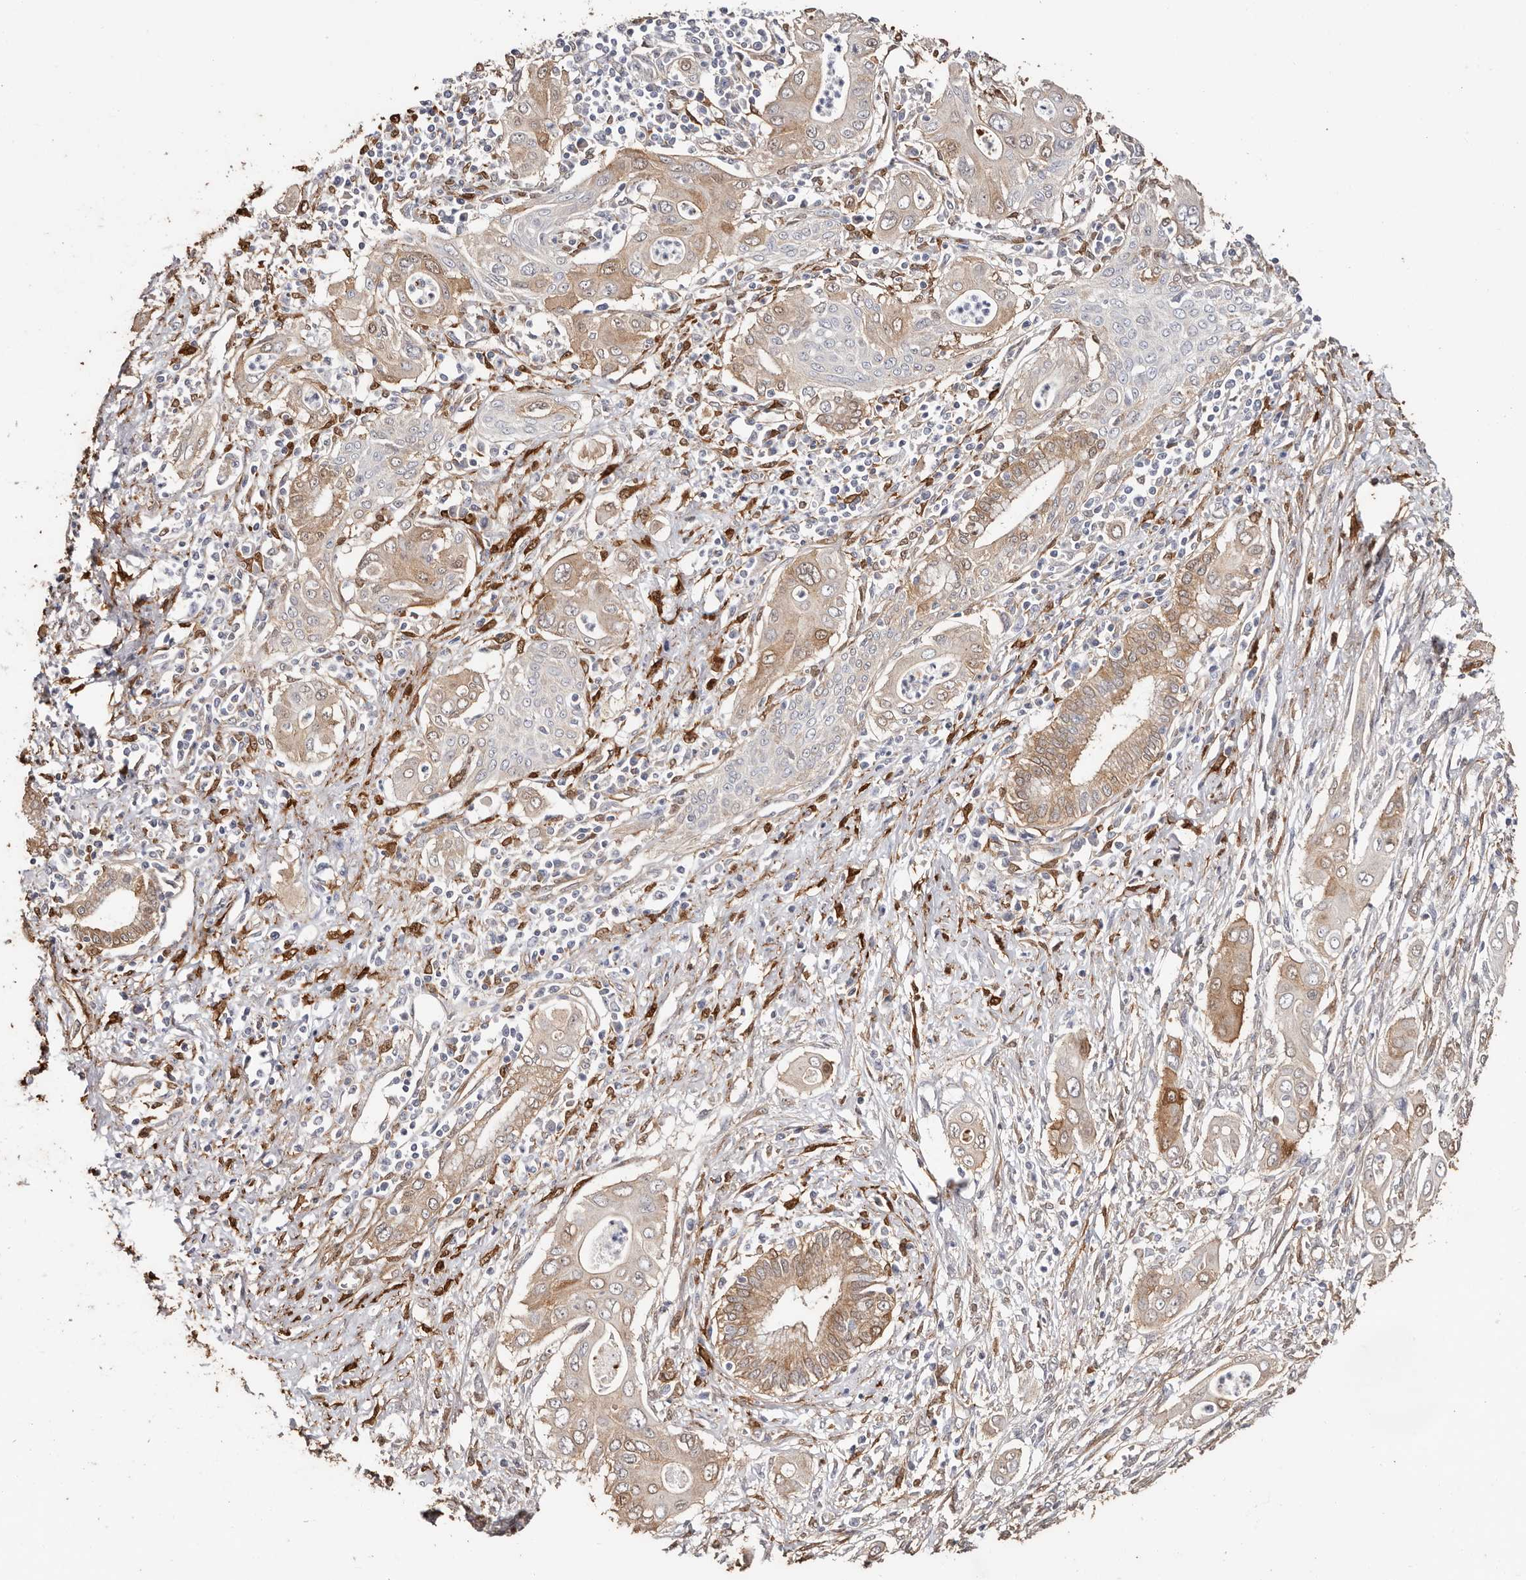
{"staining": {"intensity": "moderate", "quantity": "25%-75%", "location": "cytoplasmic/membranous,nuclear"}, "tissue": "pancreatic cancer", "cell_type": "Tumor cells", "image_type": "cancer", "snomed": [{"axis": "morphology", "description": "Adenocarcinoma, NOS"}, {"axis": "topography", "description": "Pancreas"}], "caption": "This is a histology image of immunohistochemistry staining of adenocarcinoma (pancreatic), which shows moderate expression in the cytoplasmic/membranous and nuclear of tumor cells.", "gene": "TGM2", "patient": {"sex": "male", "age": 58}}